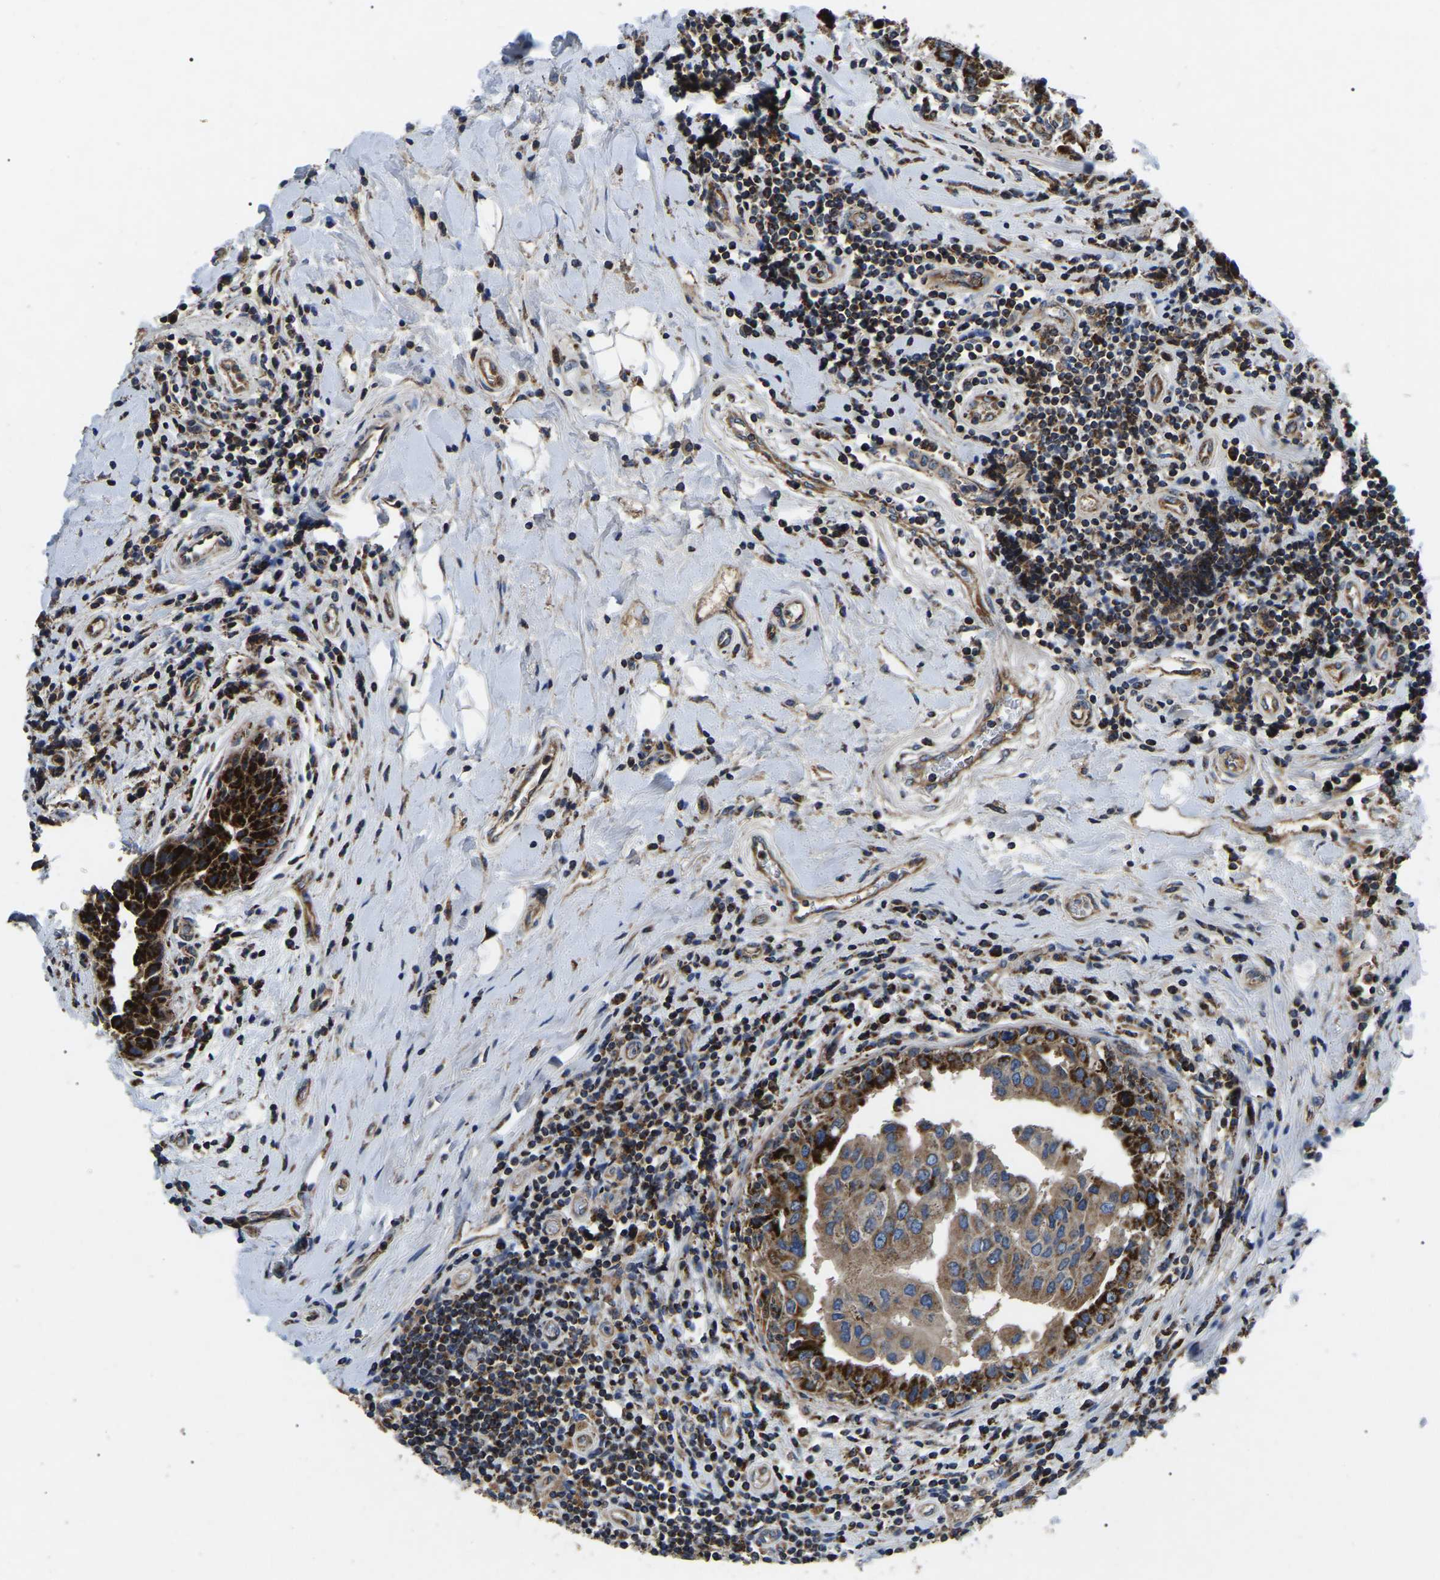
{"staining": {"intensity": "strong", "quantity": ">75%", "location": "cytoplasmic/membranous"}, "tissue": "breast cancer", "cell_type": "Tumor cells", "image_type": "cancer", "snomed": [{"axis": "morphology", "description": "Duct carcinoma"}, {"axis": "topography", "description": "Breast"}], "caption": "Strong cytoplasmic/membranous positivity is seen in approximately >75% of tumor cells in intraductal carcinoma (breast).", "gene": "PPM1E", "patient": {"sex": "female", "age": 27}}